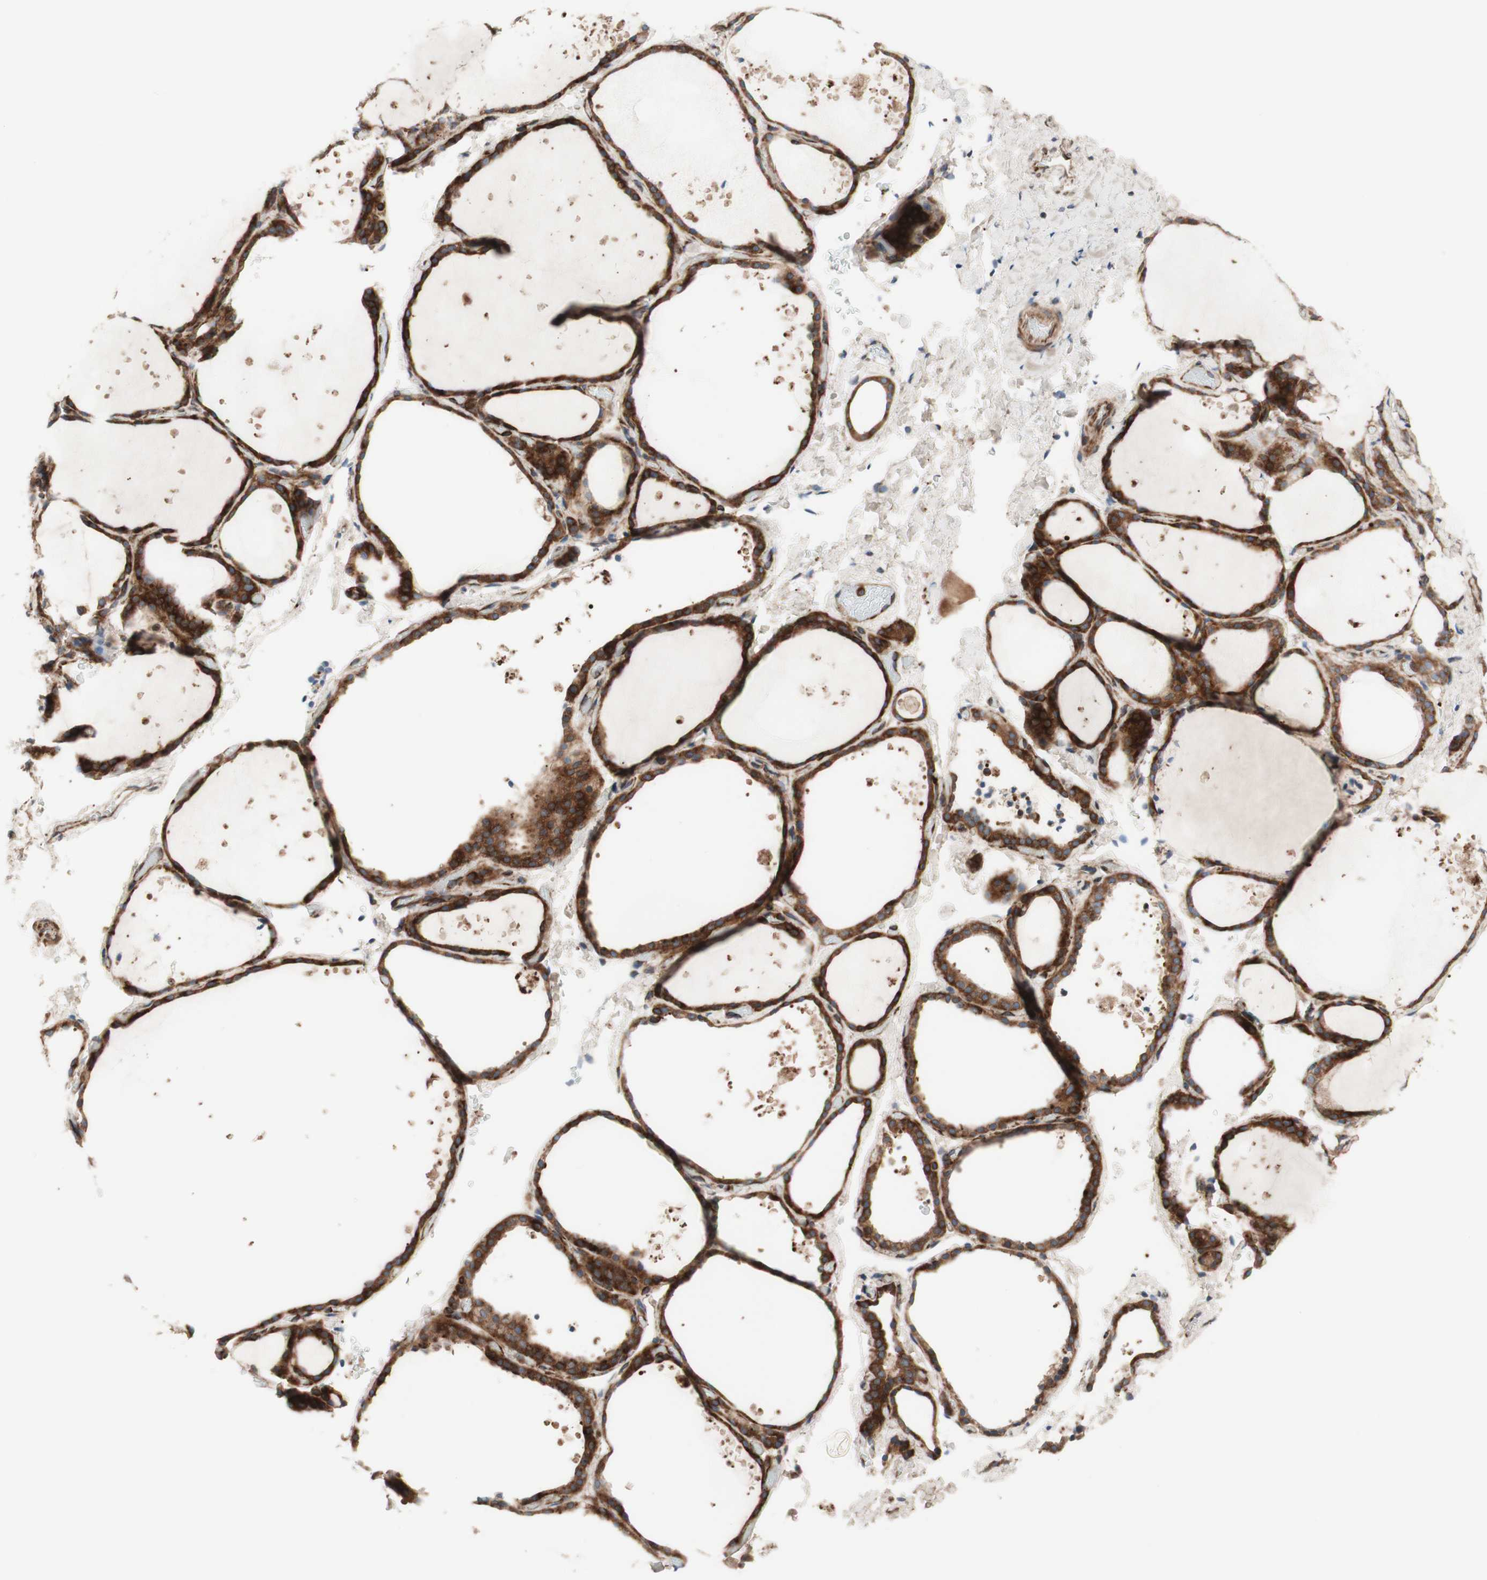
{"staining": {"intensity": "moderate", "quantity": ">75%", "location": "cytoplasmic/membranous"}, "tissue": "thyroid gland", "cell_type": "Glandular cells", "image_type": "normal", "snomed": [{"axis": "morphology", "description": "Normal tissue, NOS"}, {"axis": "topography", "description": "Thyroid gland"}], "caption": "An image of human thyroid gland stained for a protein displays moderate cytoplasmic/membranous brown staining in glandular cells. (DAB (3,3'-diaminobenzidine) IHC, brown staining for protein, blue staining for nuclei).", "gene": "CCN4", "patient": {"sex": "female", "age": 44}}